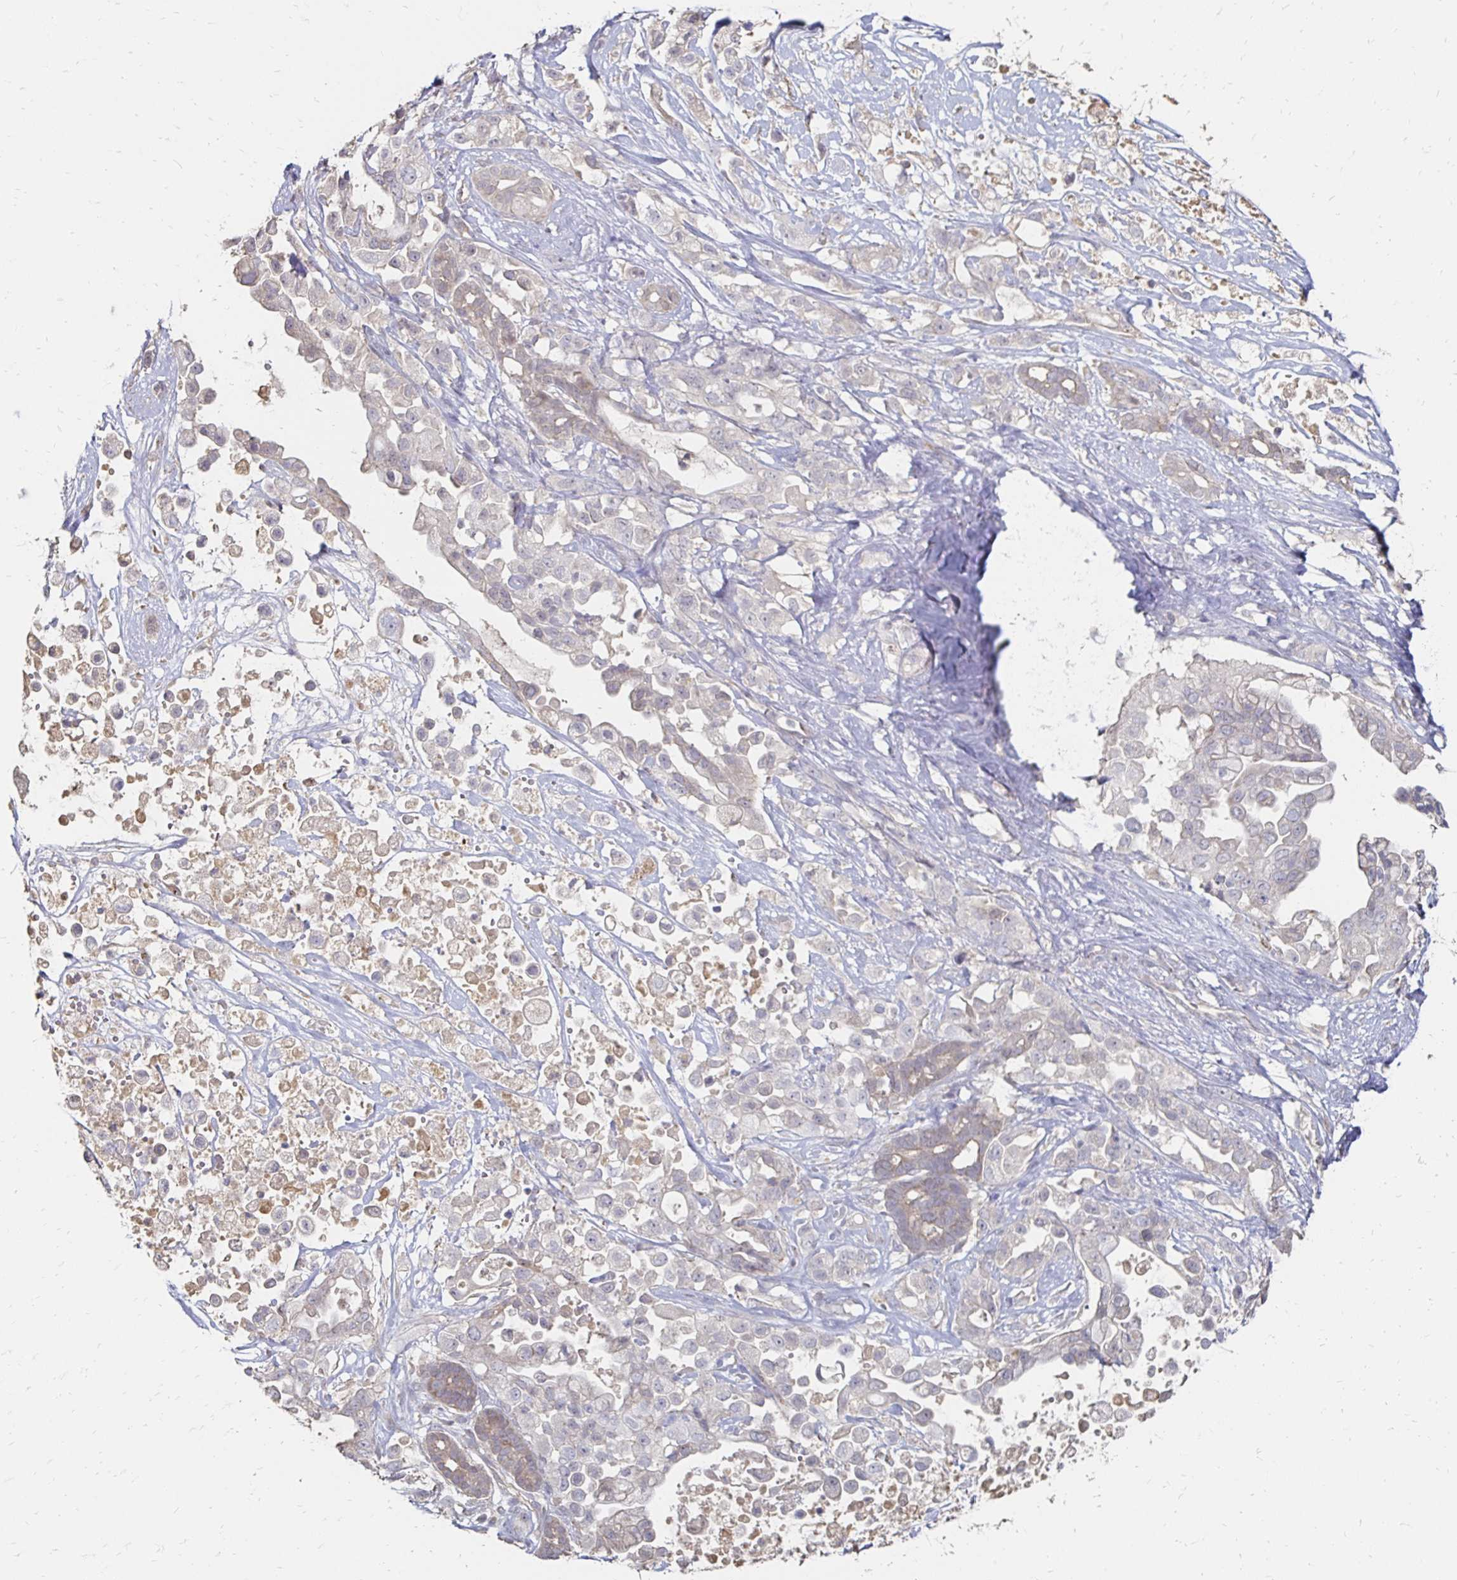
{"staining": {"intensity": "weak", "quantity": "<25%", "location": "cytoplasmic/membranous"}, "tissue": "pancreatic cancer", "cell_type": "Tumor cells", "image_type": "cancer", "snomed": [{"axis": "morphology", "description": "Adenocarcinoma, NOS"}, {"axis": "topography", "description": "Pancreas"}], "caption": "Histopathology image shows no protein positivity in tumor cells of pancreatic cancer tissue.", "gene": "ZNF727", "patient": {"sex": "male", "age": 44}}